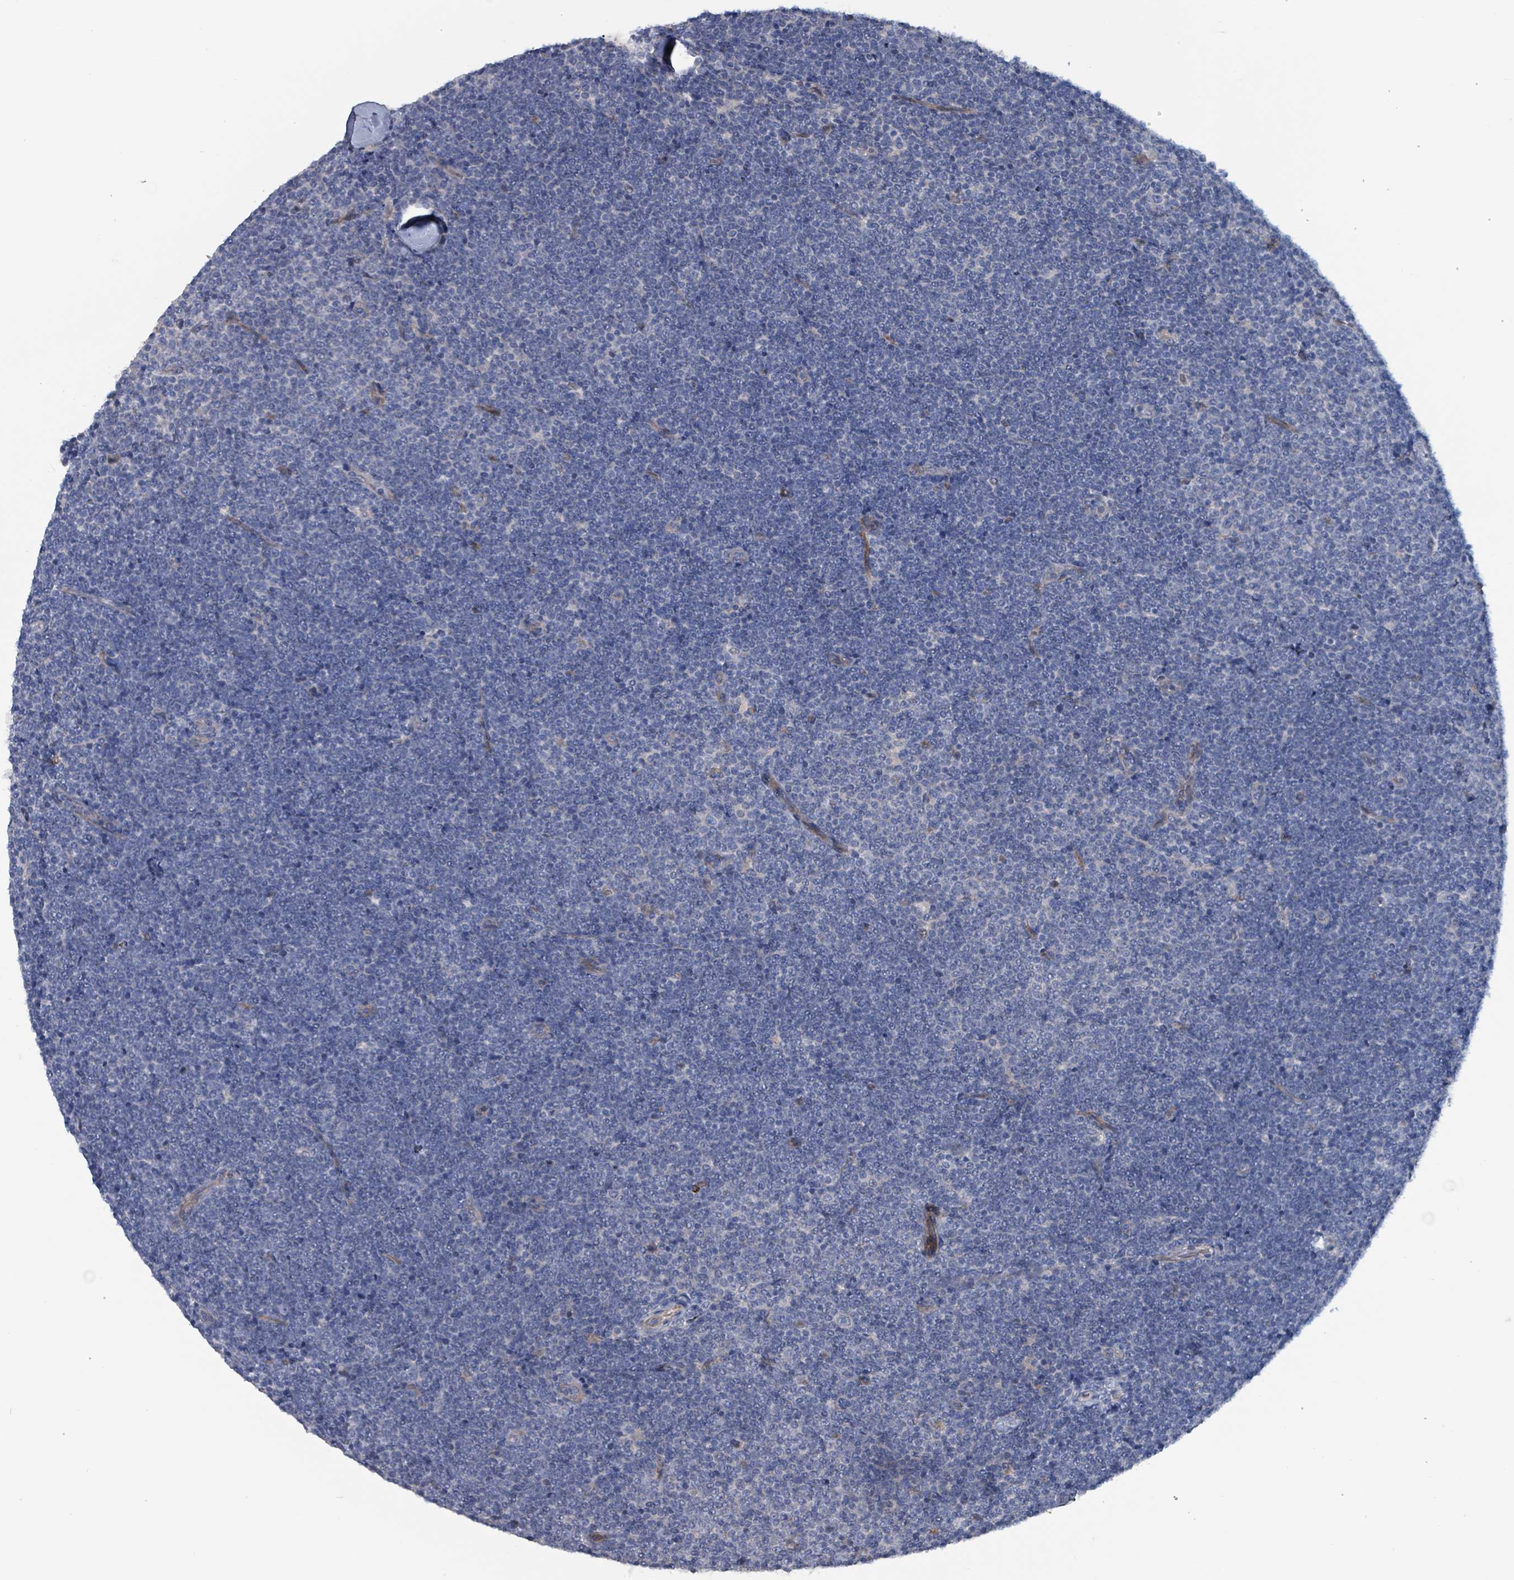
{"staining": {"intensity": "negative", "quantity": "none", "location": "none"}, "tissue": "lymphoma", "cell_type": "Tumor cells", "image_type": "cancer", "snomed": [{"axis": "morphology", "description": "Malignant lymphoma, non-Hodgkin's type, Low grade"}, {"axis": "topography", "description": "Lymph node"}], "caption": "This is a photomicrograph of immunohistochemistry staining of lymphoma, which shows no staining in tumor cells.", "gene": "TAAR5", "patient": {"sex": "male", "age": 48}}